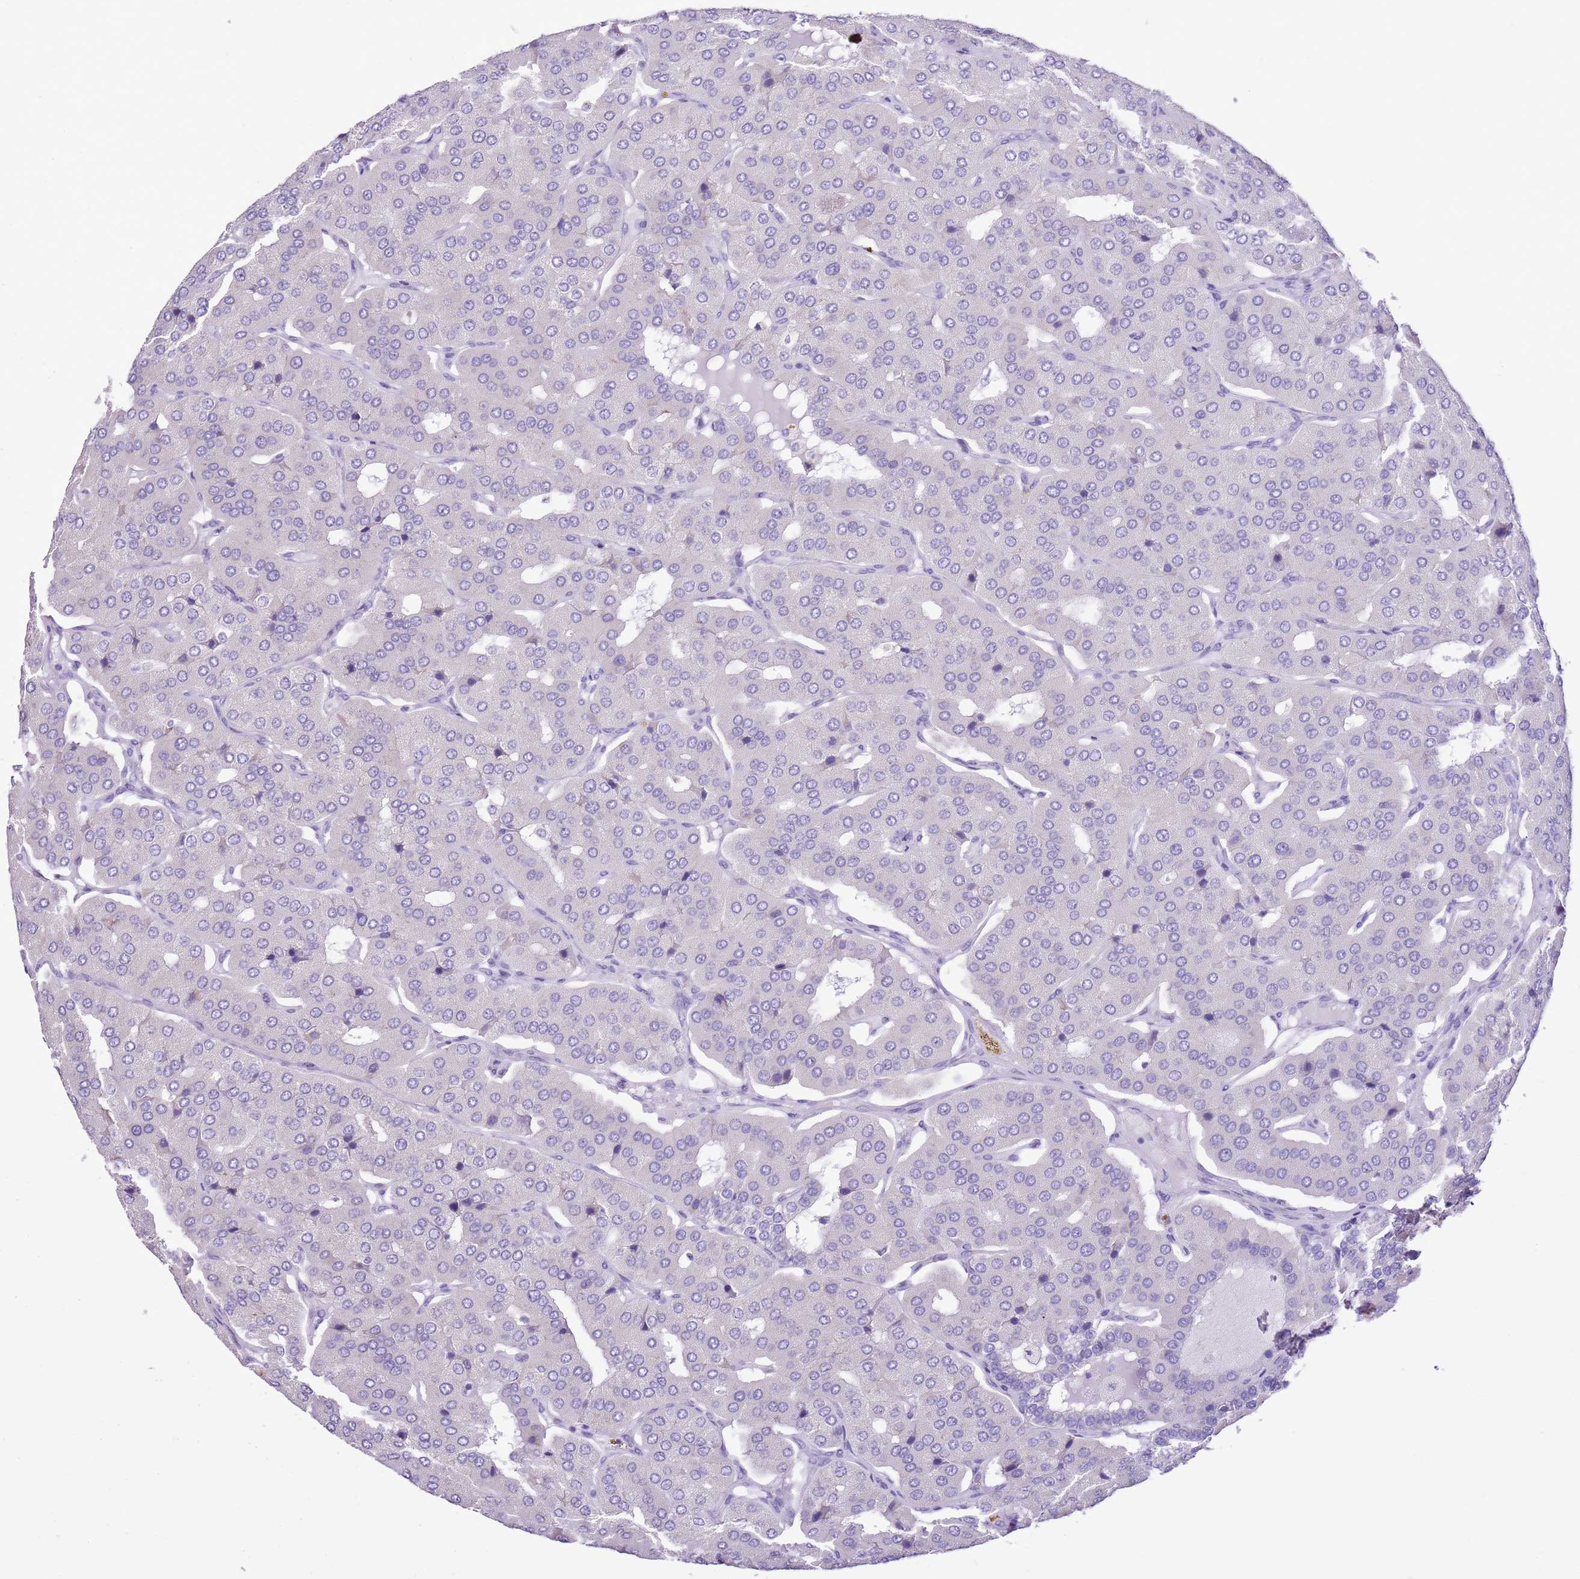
{"staining": {"intensity": "negative", "quantity": "none", "location": "none"}, "tissue": "parathyroid gland", "cell_type": "Glandular cells", "image_type": "normal", "snomed": [{"axis": "morphology", "description": "Normal tissue, NOS"}, {"axis": "morphology", "description": "Adenoma, NOS"}, {"axis": "topography", "description": "Parathyroid gland"}], "caption": "IHC photomicrograph of unremarkable parathyroid gland stained for a protein (brown), which displays no positivity in glandular cells.", "gene": "AAR2", "patient": {"sex": "female", "age": 86}}